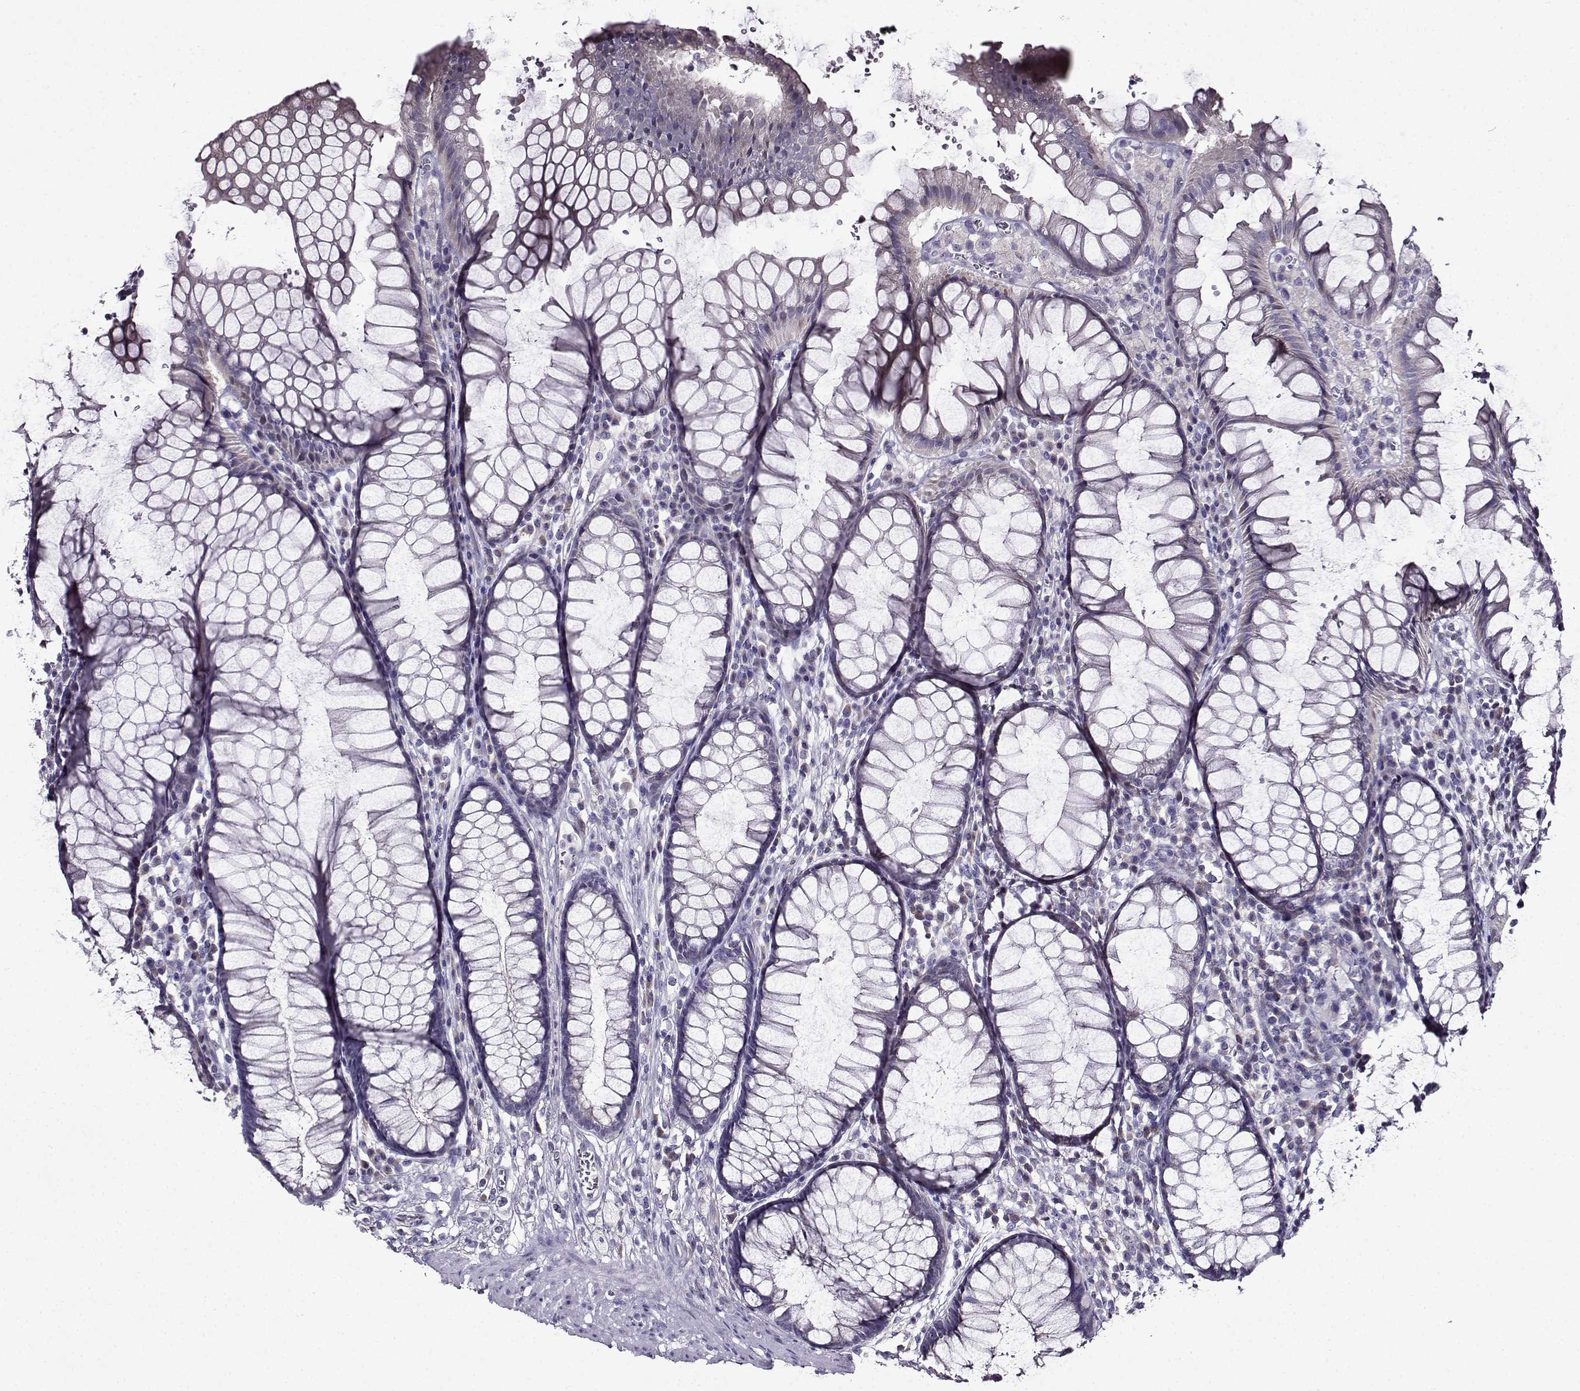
{"staining": {"intensity": "negative", "quantity": "none", "location": "none"}, "tissue": "rectum", "cell_type": "Glandular cells", "image_type": "normal", "snomed": [{"axis": "morphology", "description": "Normal tissue, NOS"}, {"axis": "topography", "description": "Rectum"}], "caption": "This micrograph is of unremarkable rectum stained with IHC to label a protein in brown with the nuclei are counter-stained blue. There is no expression in glandular cells. Nuclei are stained in blue.", "gene": "TMEM266", "patient": {"sex": "female", "age": 68}}